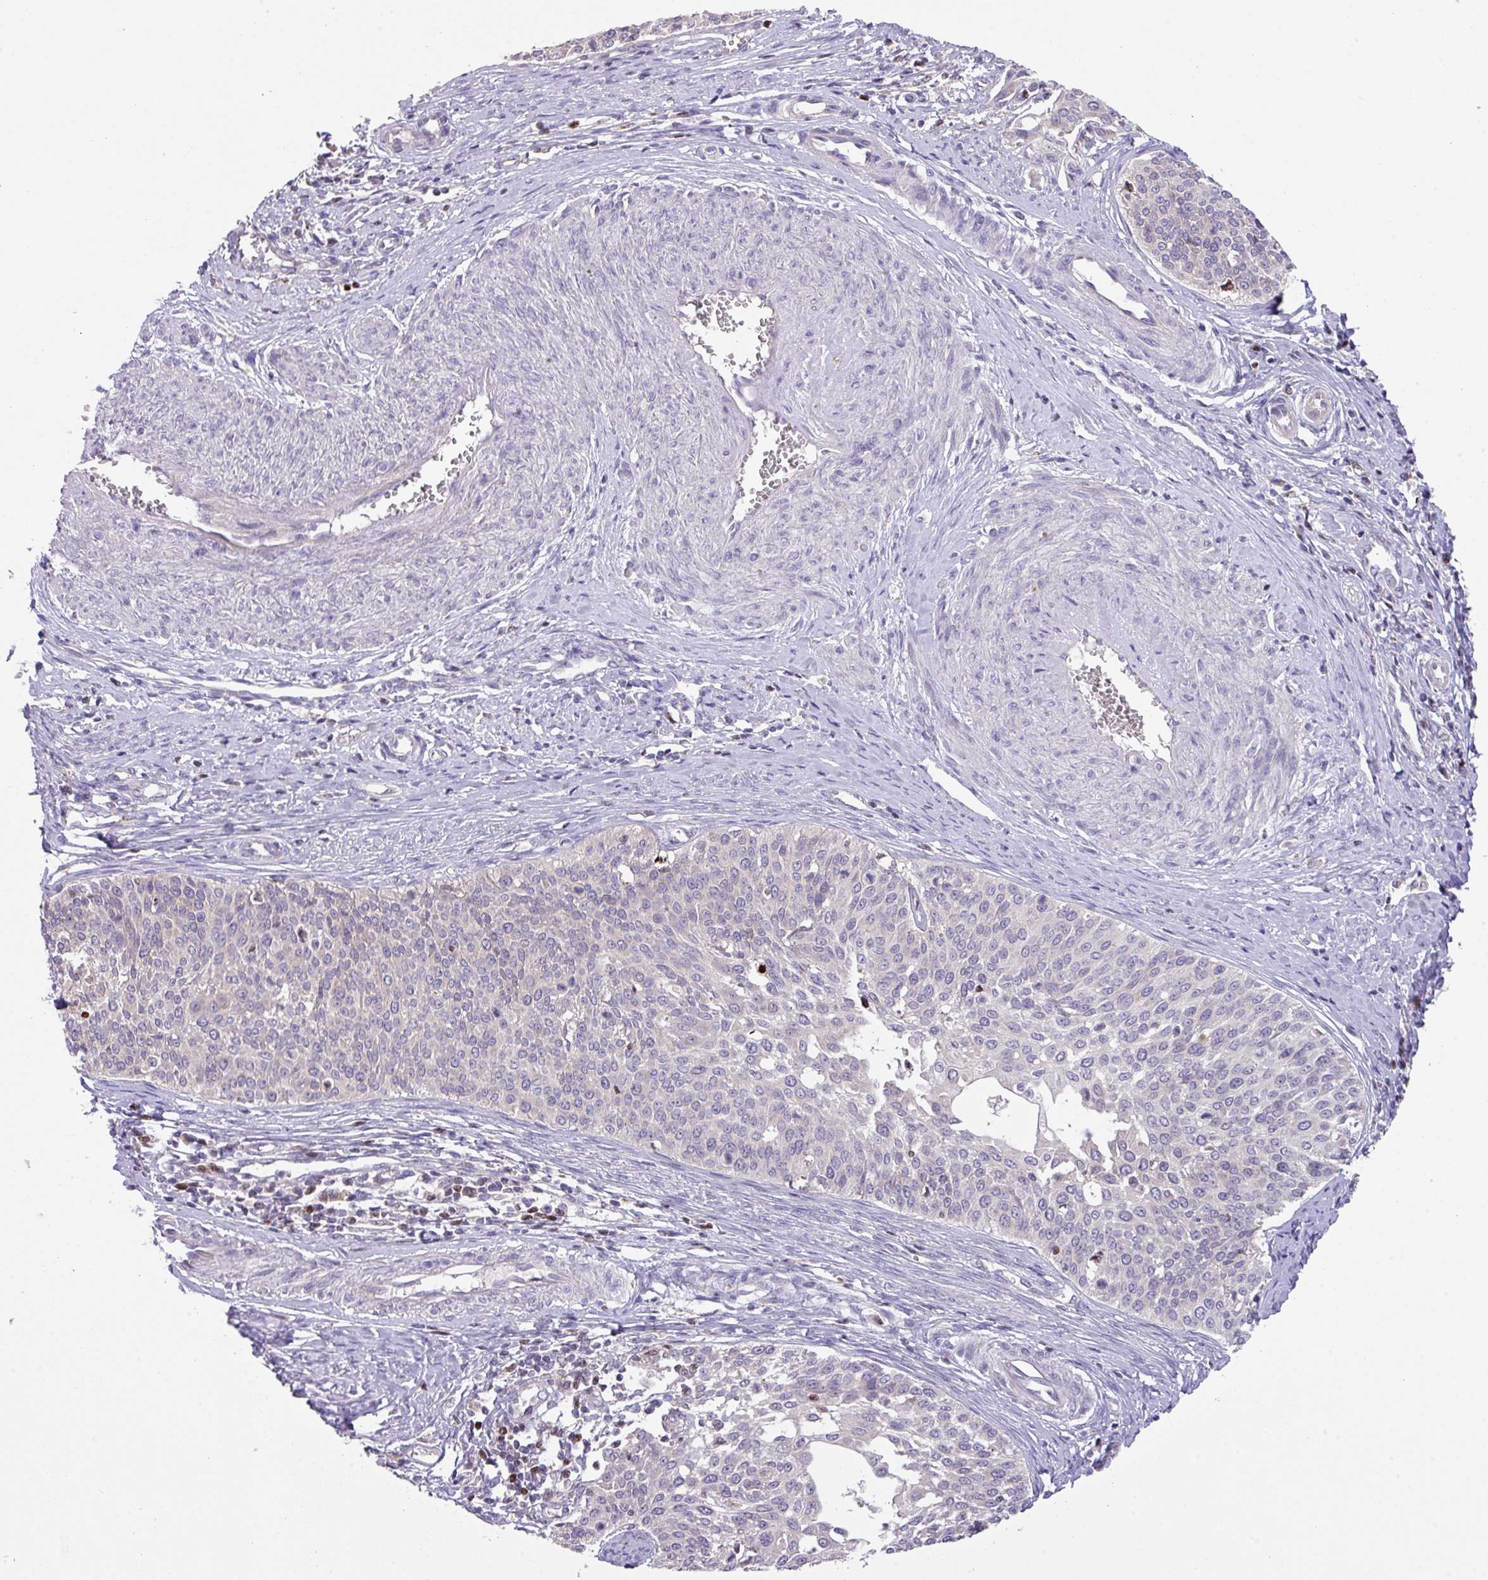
{"staining": {"intensity": "negative", "quantity": "none", "location": "none"}, "tissue": "cervical cancer", "cell_type": "Tumor cells", "image_type": "cancer", "snomed": [{"axis": "morphology", "description": "Squamous cell carcinoma, NOS"}, {"axis": "topography", "description": "Cervix"}], "caption": "Immunohistochemistry (IHC) of cervical cancer (squamous cell carcinoma) exhibits no positivity in tumor cells. (Stains: DAB IHC with hematoxylin counter stain, Microscopy: brightfield microscopy at high magnification).", "gene": "ZNF394", "patient": {"sex": "female", "age": 44}}